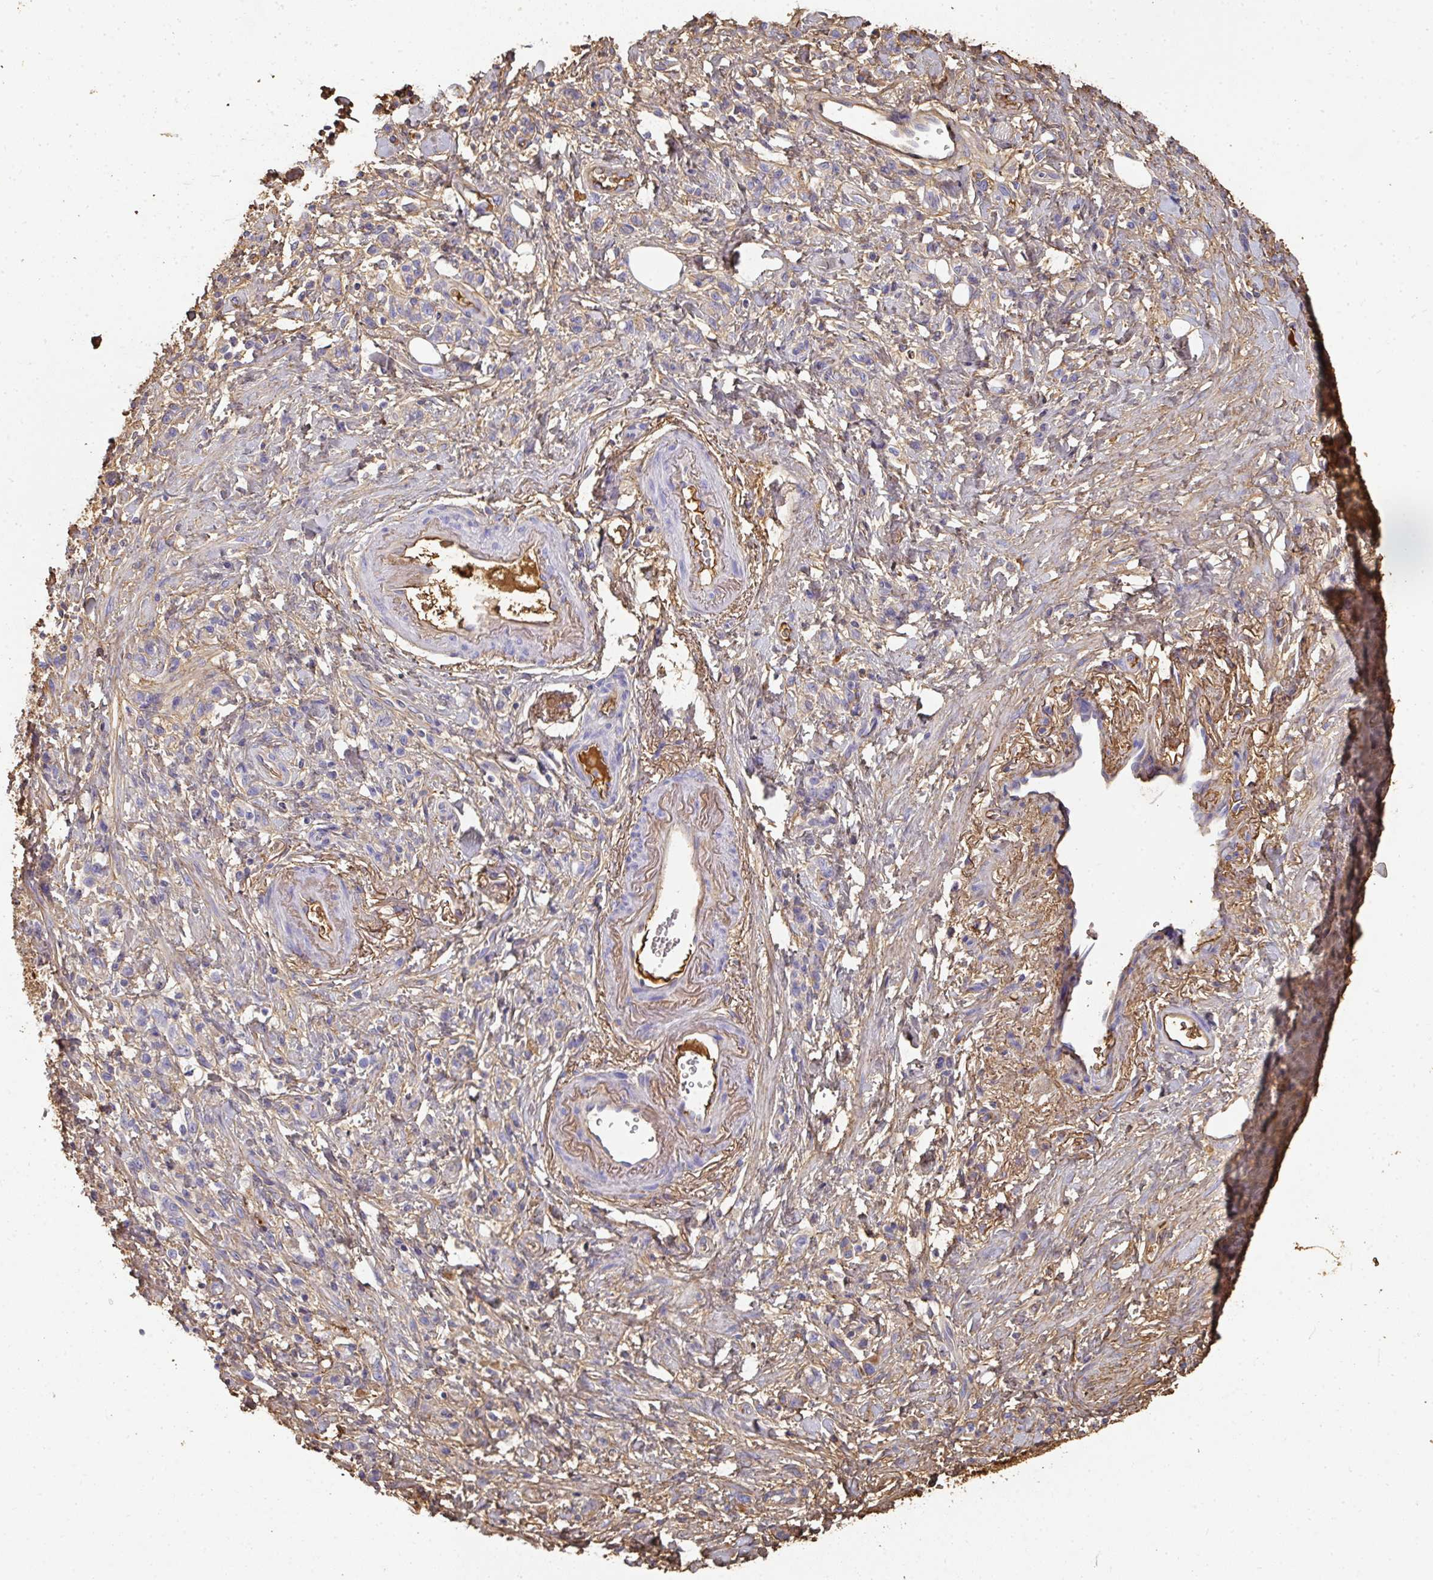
{"staining": {"intensity": "negative", "quantity": "none", "location": "none"}, "tissue": "stomach cancer", "cell_type": "Tumor cells", "image_type": "cancer", "snomed": [{"axis": "morphology", "description": "Adenocarcinoma, NOS"}, {"axis": "topography", "description": "Stomach"}], "caption": "High magnification brightfield microscopy of stomach cancer stained with DAB (3,3'-diaminobenzidine) (brown) and counterstained with hematoxylin (blue): tumor cells show no significant positivity.", "gene": "ALB", "patient": {"sex": "male", "age": 77}}